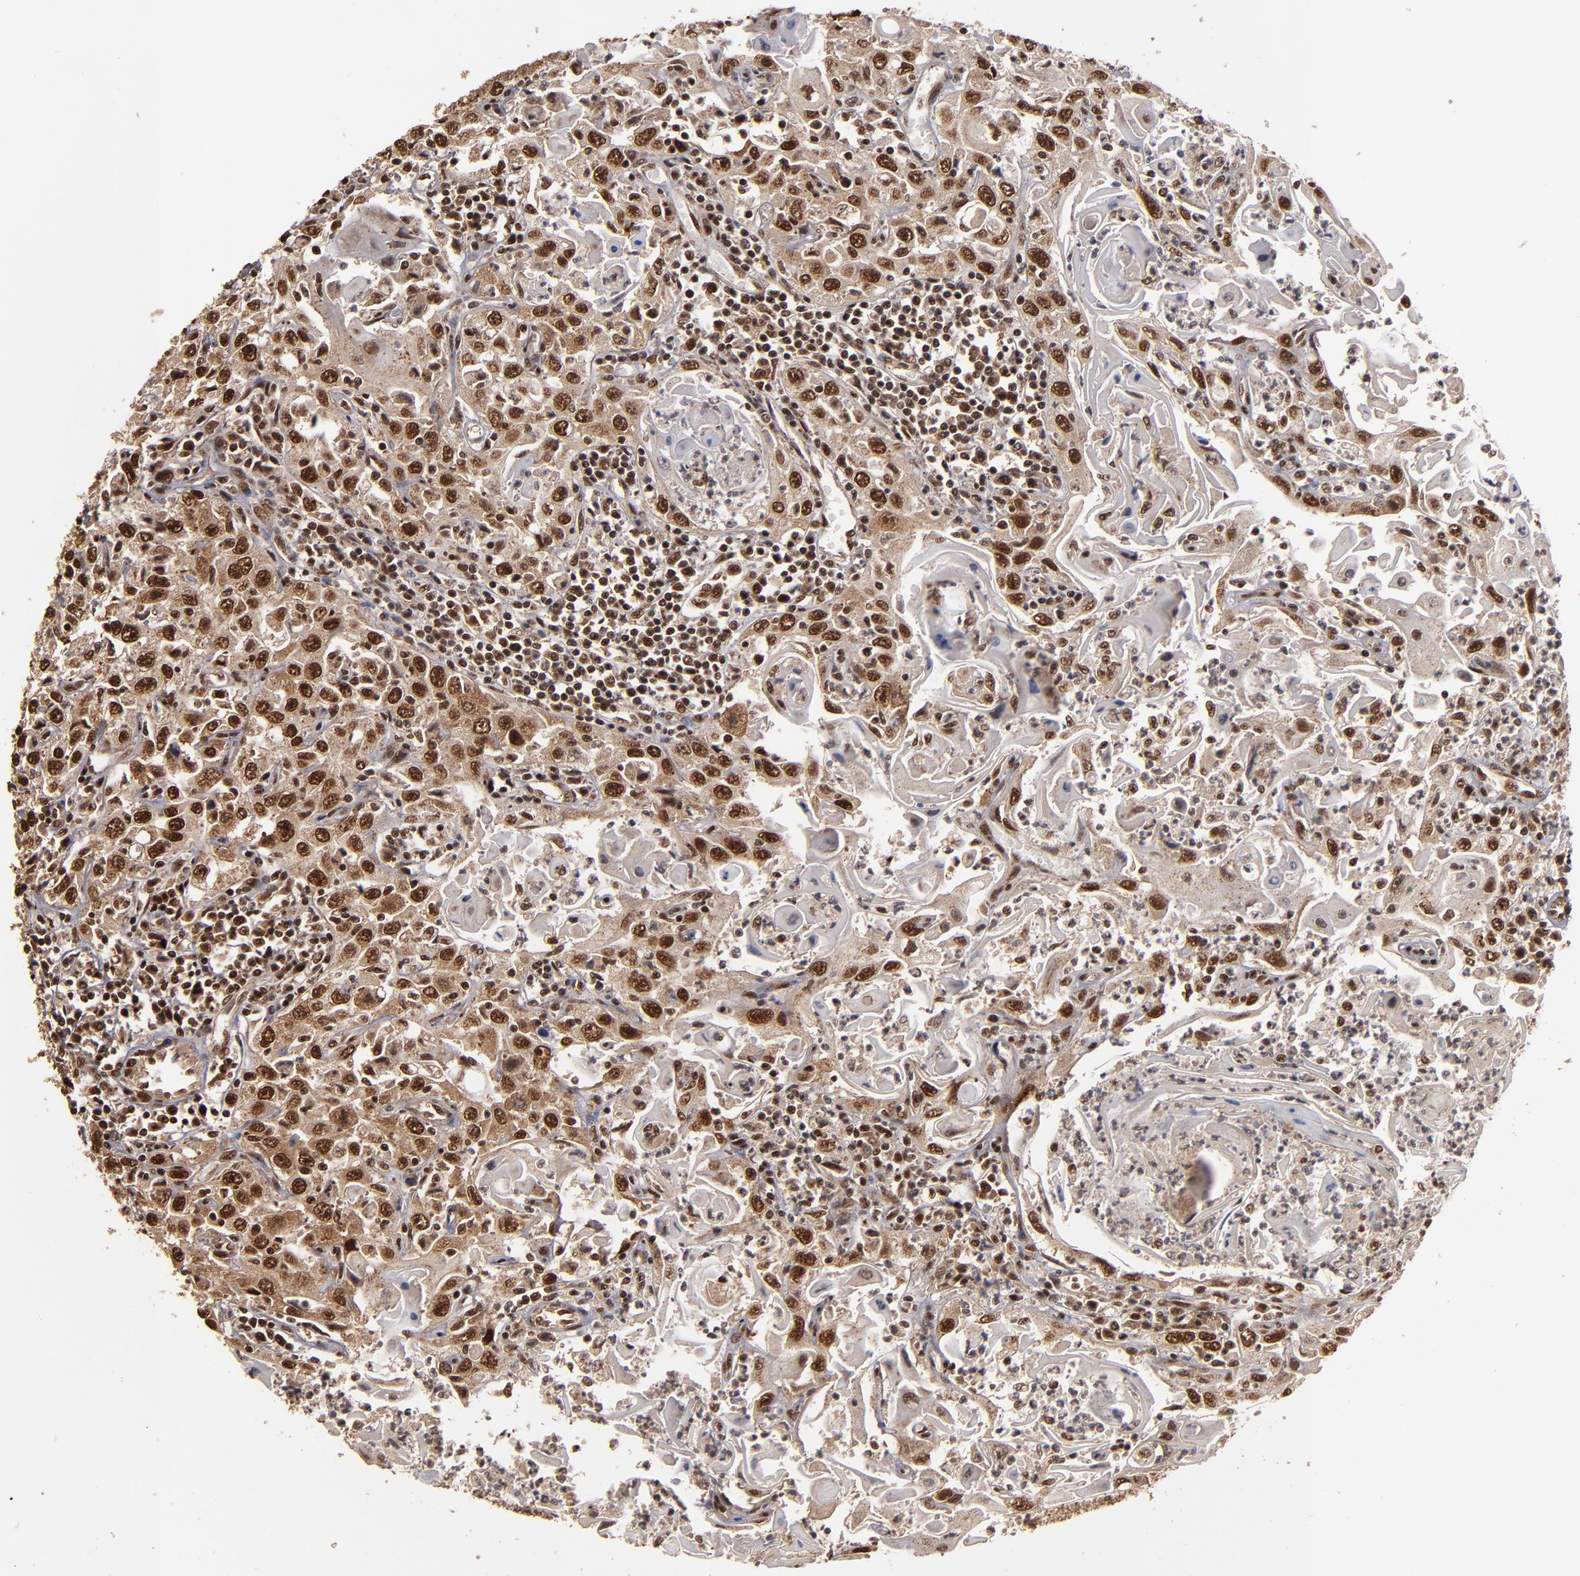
{"staining": {"intensity": "strong", "quantity": ">75%", "location": "cytoplasmic/membranous,nuclear"}, "tissue": "head and neck cancer", "cell_type": "Tumor cells", "image_type": "cancer", "snomed": [{"axis": "morphology", "description": "Squamous cell carcinoma, NOS"}, {"axis": "topography", "description": "Oral tissue"}, {"axis": "topography", "description": "Head-Neck"}], "caption": "Protein positivity by IHC shows strong cytoplasmic/membranous and nuclear positivity in about >75% of tumor cells in head and neck cancer (squamous cell carcinoma).", "gene": "SNW1", "patient": {"sex": "female", "age": 76}}